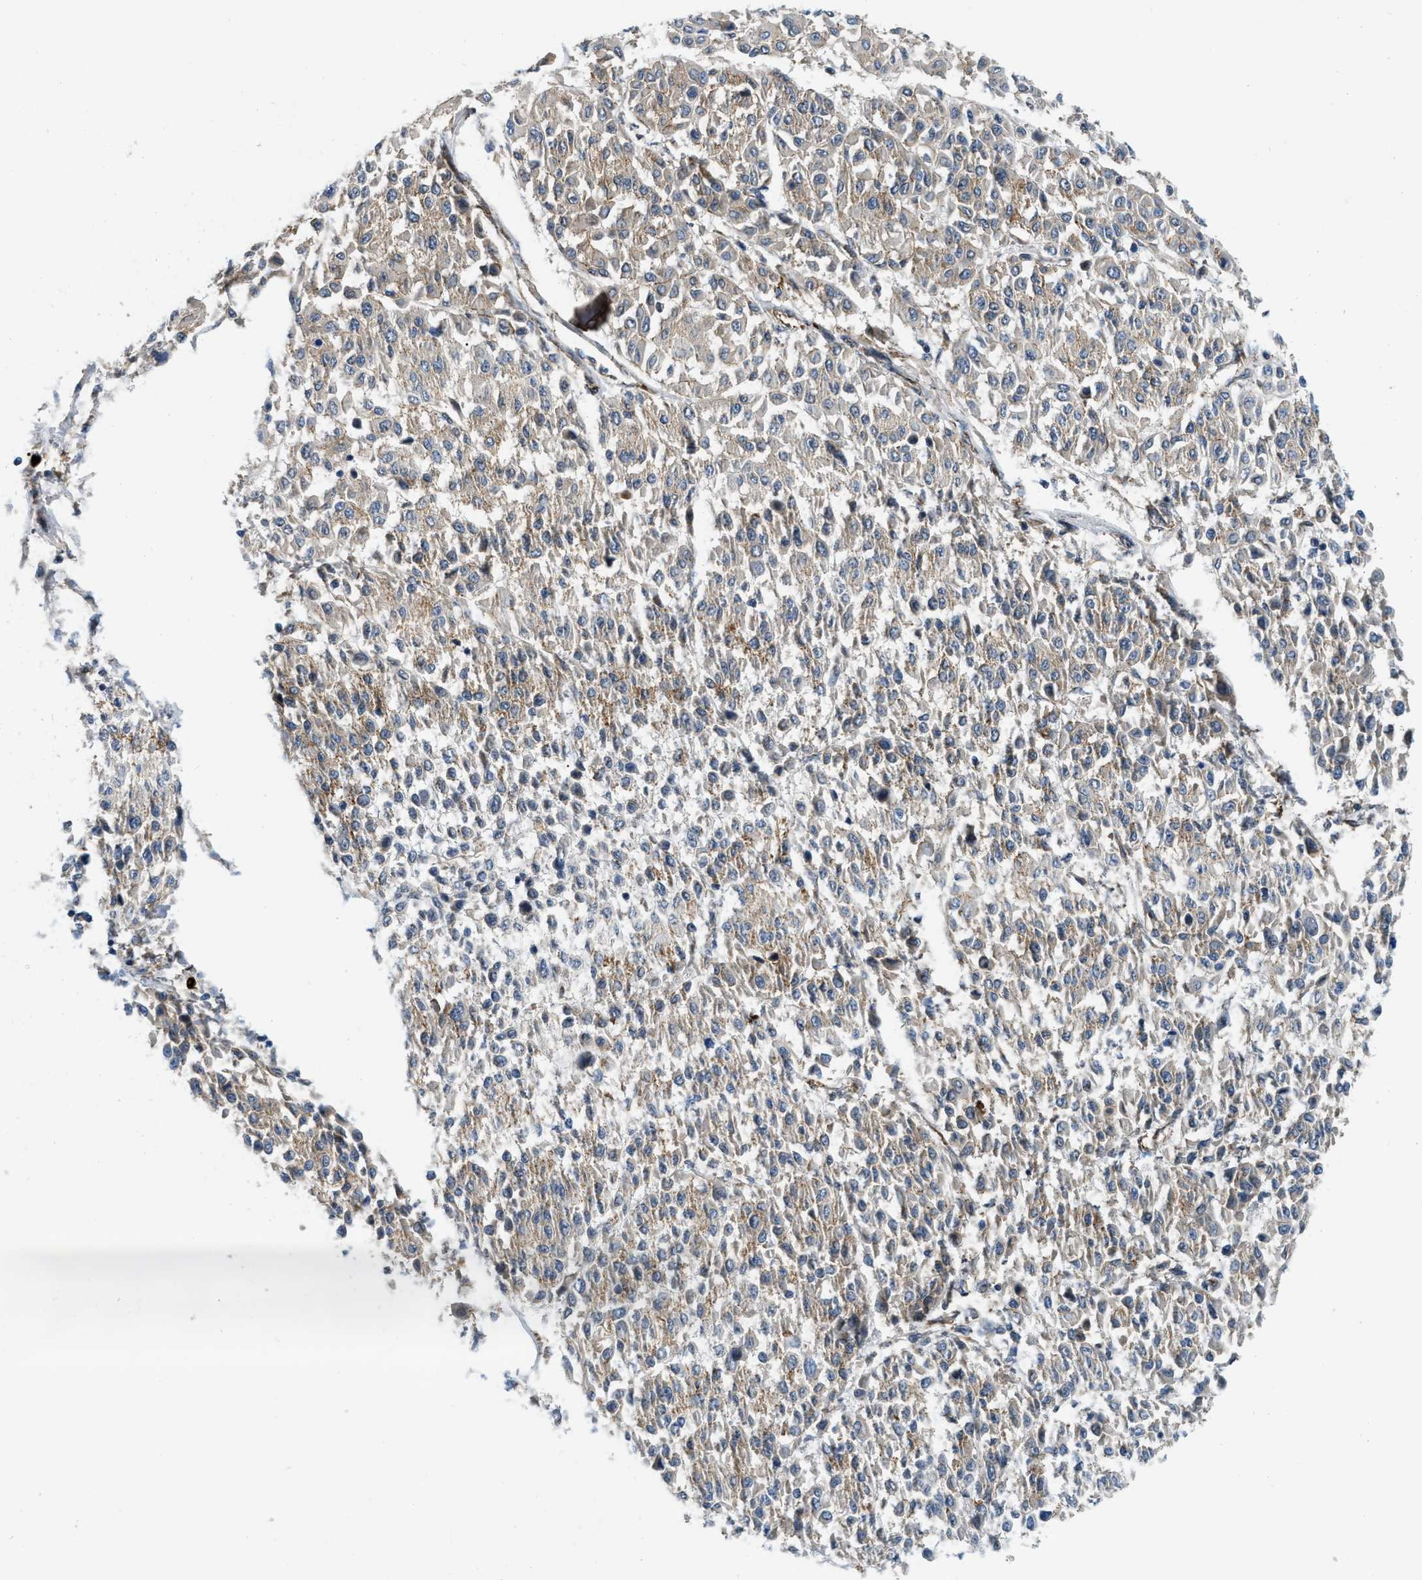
{"staining": {"intensity": "weak", "quantity": "<25%", "location": "cytoplasmic/membranous"}, "tissue": "melanoma", "cell_type": "Tumor cells", "image_type": "cancer", "snomed": [{"axis": "morphology", "description": "Malignant melanoma, Metastatic site"}, {"axis": "topography", "description": "Soft tissue"}], "caption": "Tumor cells are negative for brown protein staining in melanoma.", "gene": "ERC1", "patient": {"sex": "male", "age": 41}}